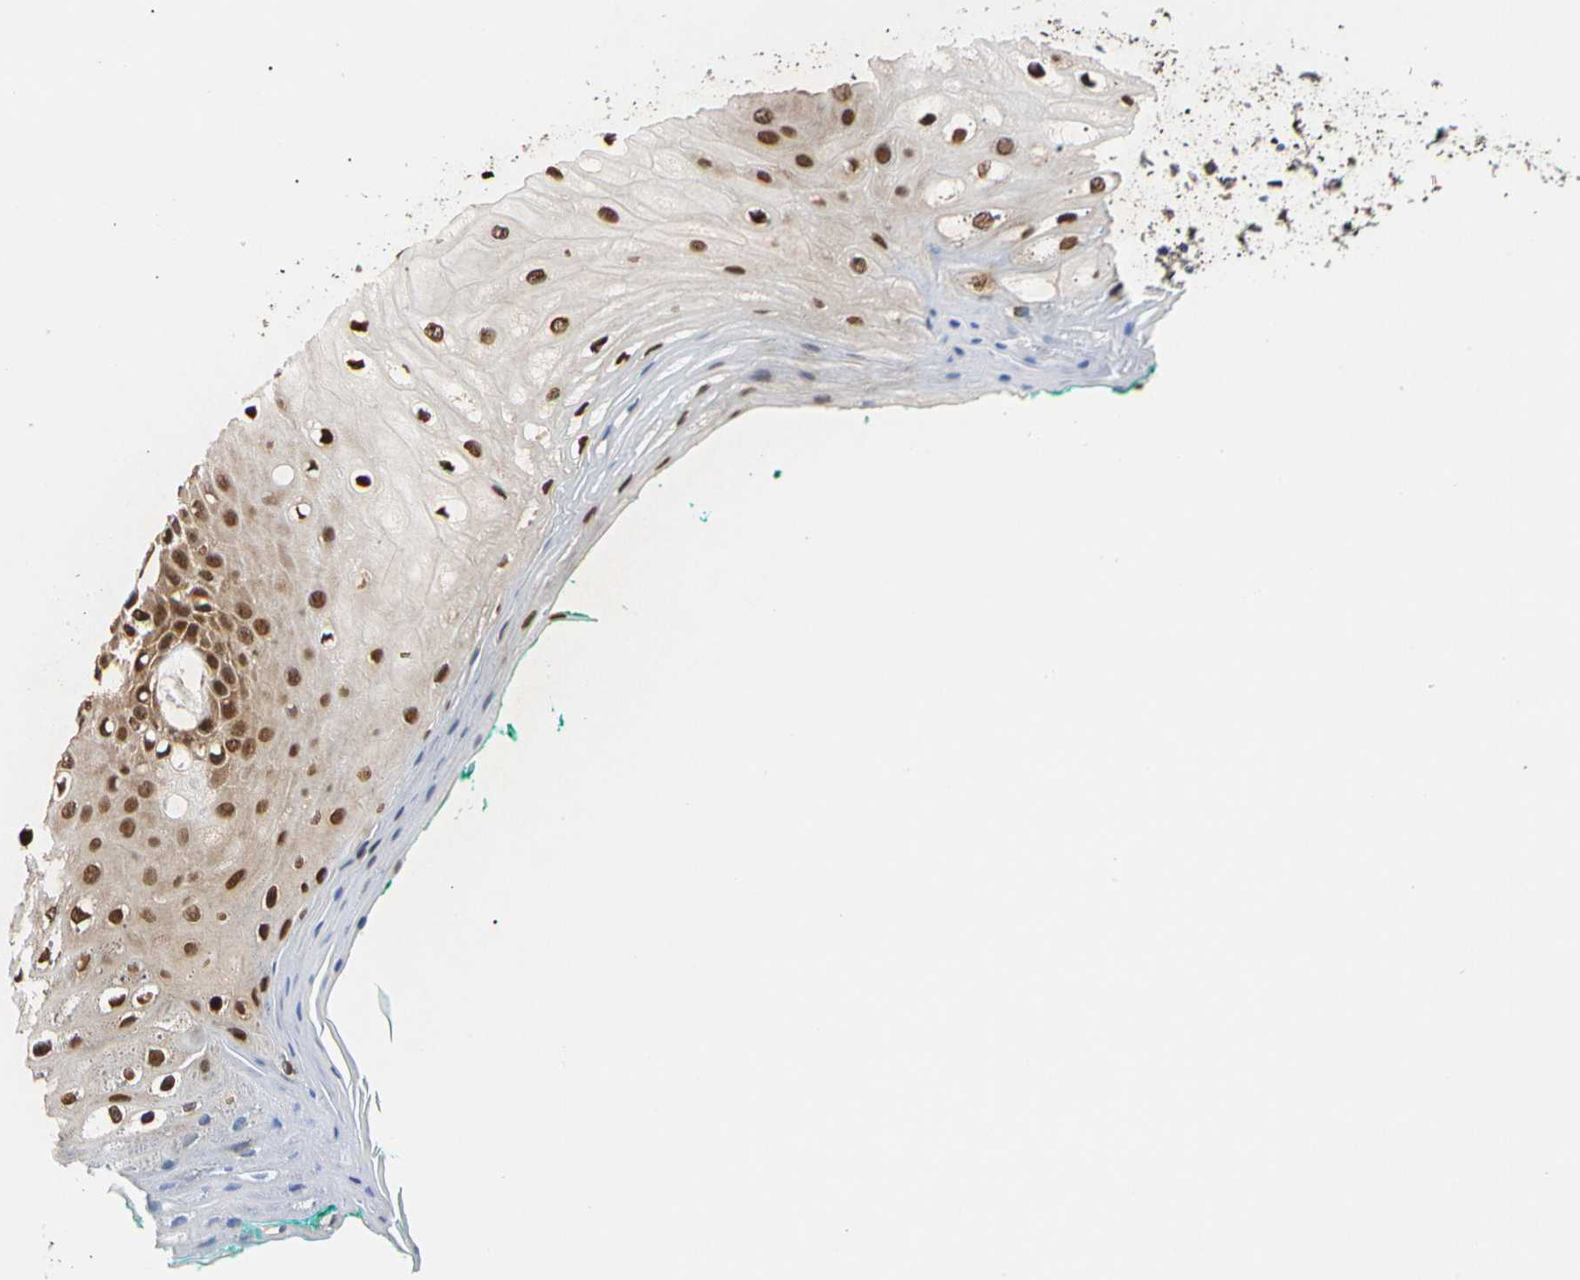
{"staining": {"intensity": "moderate", "quantity": "25%-75%", "location": "cytoplasmic/membranous,nuclear"}, "tissue": "oral mucosa", "cell_type": "Squamous epithelial cells", "image_type": "normal", "snomed": [{"axis": "morphology", "description": "Normal tissue, NOS"}, {"axis": "morphology", "description": "Squamous cell carcinoma, NOS"}, {"axis": "topography", "description": "Skeletal muscle"}, {"axis": "topography", "description": "Oral tissue"}, {"axis": "topography", "description": "Head-Neck"}], "caption": "IHC of unremarkable human oral mucosa exhibits medium levels of moderate cytoplasmic/membranous,nuclear positivity in approximately 25%-75% of squamous epithelial cells.", "gene": "EIF1AX", "patient": {"sex": "female", "age": 84}}